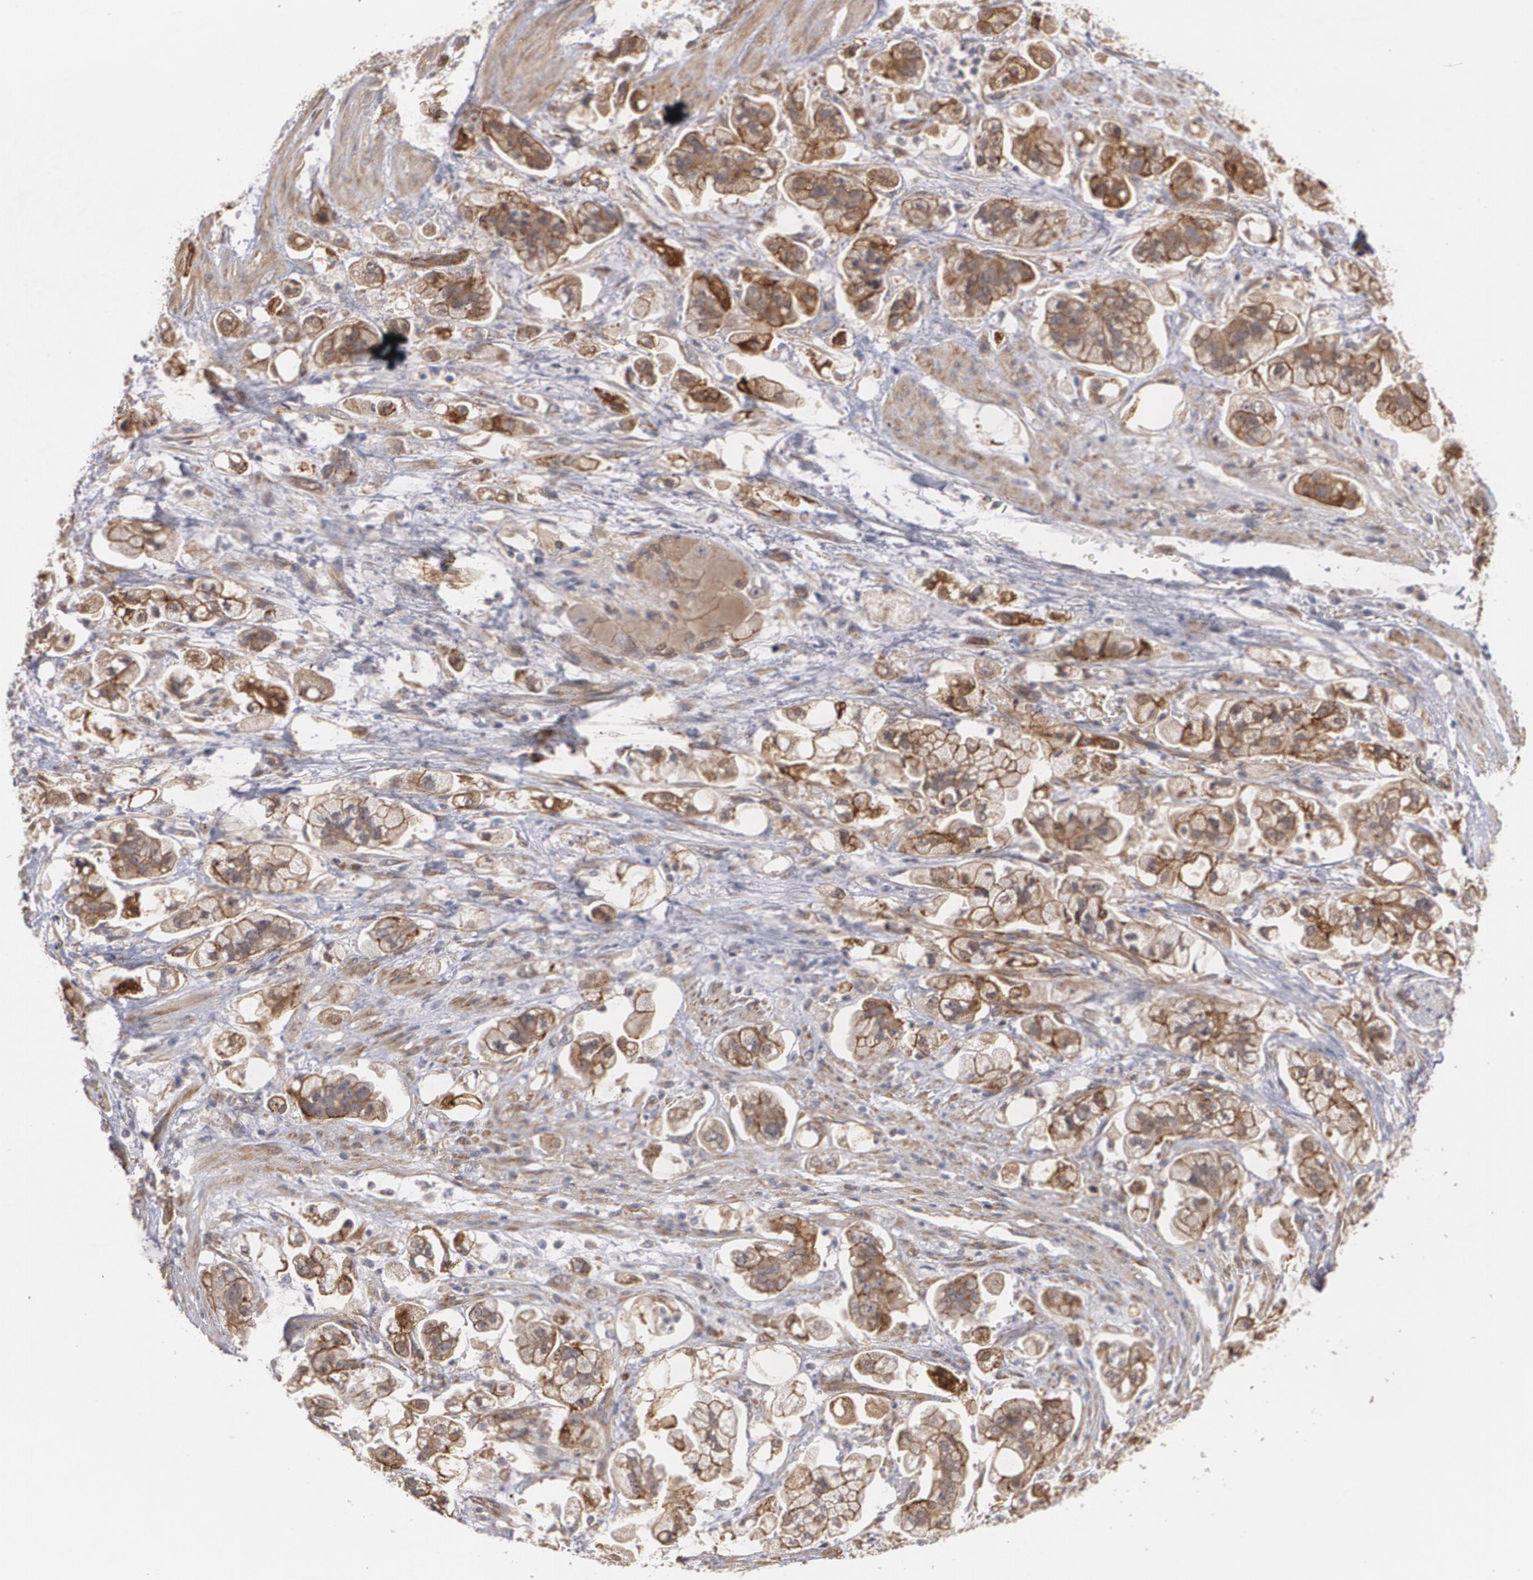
{"staining": {"intensity": "moderate", "quantity": ">75%", "location": "cytoplasmic/membranous"}, "tissue": "stomach cancer", "cell_type": "Tumor cells", "image_type": "cancer", "snomed": [{"axis": "morphology", "description": "Adenocarcinoma, NOS"}, {"axis": "topography", "description": "Stomach"}], "caption": "Stomach cancer was stained to show a protein in brown. There is medium levels of moderate cytoplasmic/membranous expression in approximately >75% of tumor cells. (Stains: DAB in brown, nuclei in blue, Microscopy: brightfield microscopy at high magnification).", "gene": "TJP1", "patient": {"sex": "male", "age": 62}}